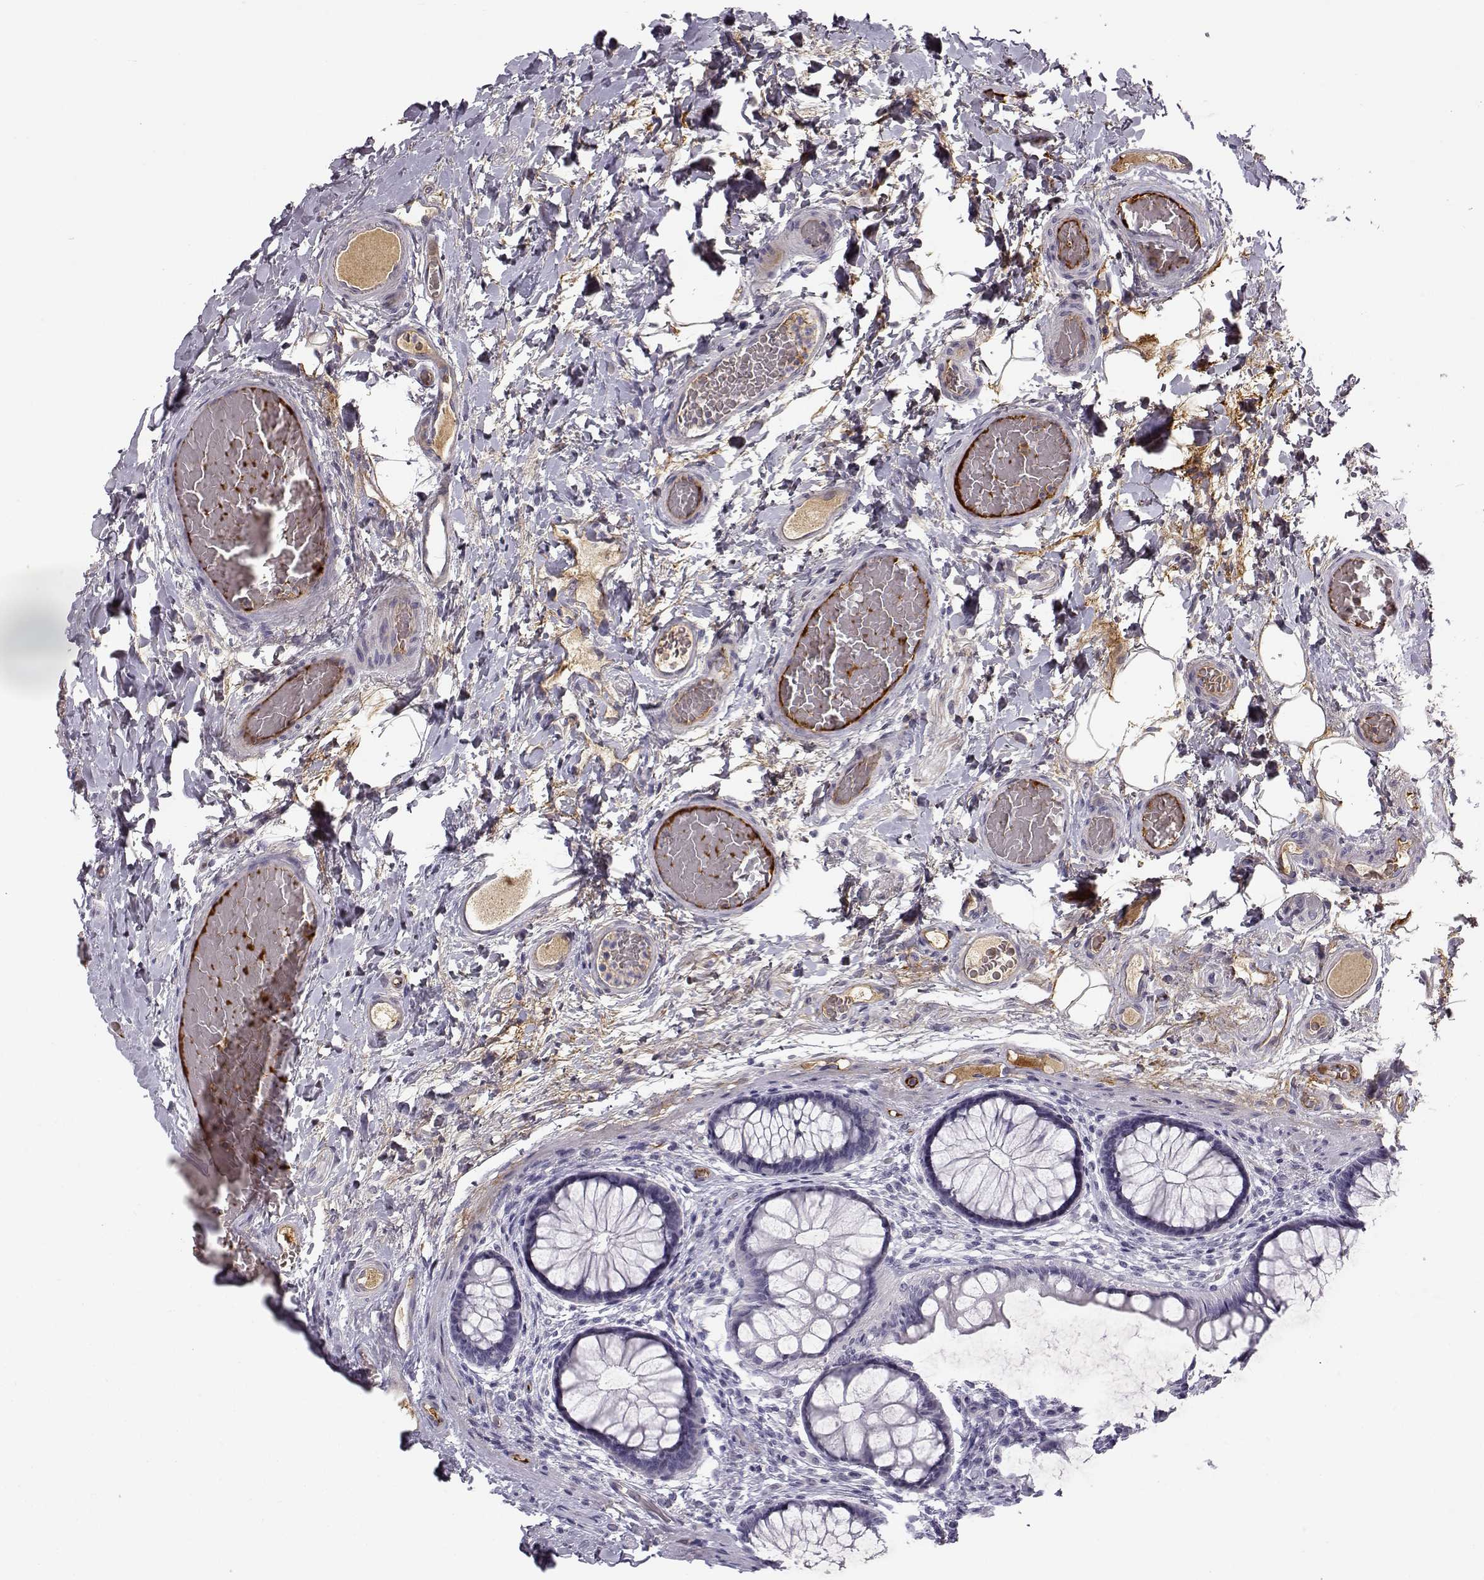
{"staining": {"intensity": "negative", "quantity": "none", "location": "none"}, "tissue": "colon", "cell_type": "Endothelial cells", "image_type": "normal", "snomed": [{"axis": "morphology", "description": "Normal tissue, NOS"}, {"axis": "topography", "description": "Colon"}], "caption": "Immunohistochemical staining of normal human colon displays no significant expression in endothelial cells. The staining is performed using DAB (3,3'-diaminobenzidine) brown chromogen with nuclei counter-stained in using hematoxylin.", "gene": "PABPC1L2A", "patient": {"sex": "female", "age": 65}}